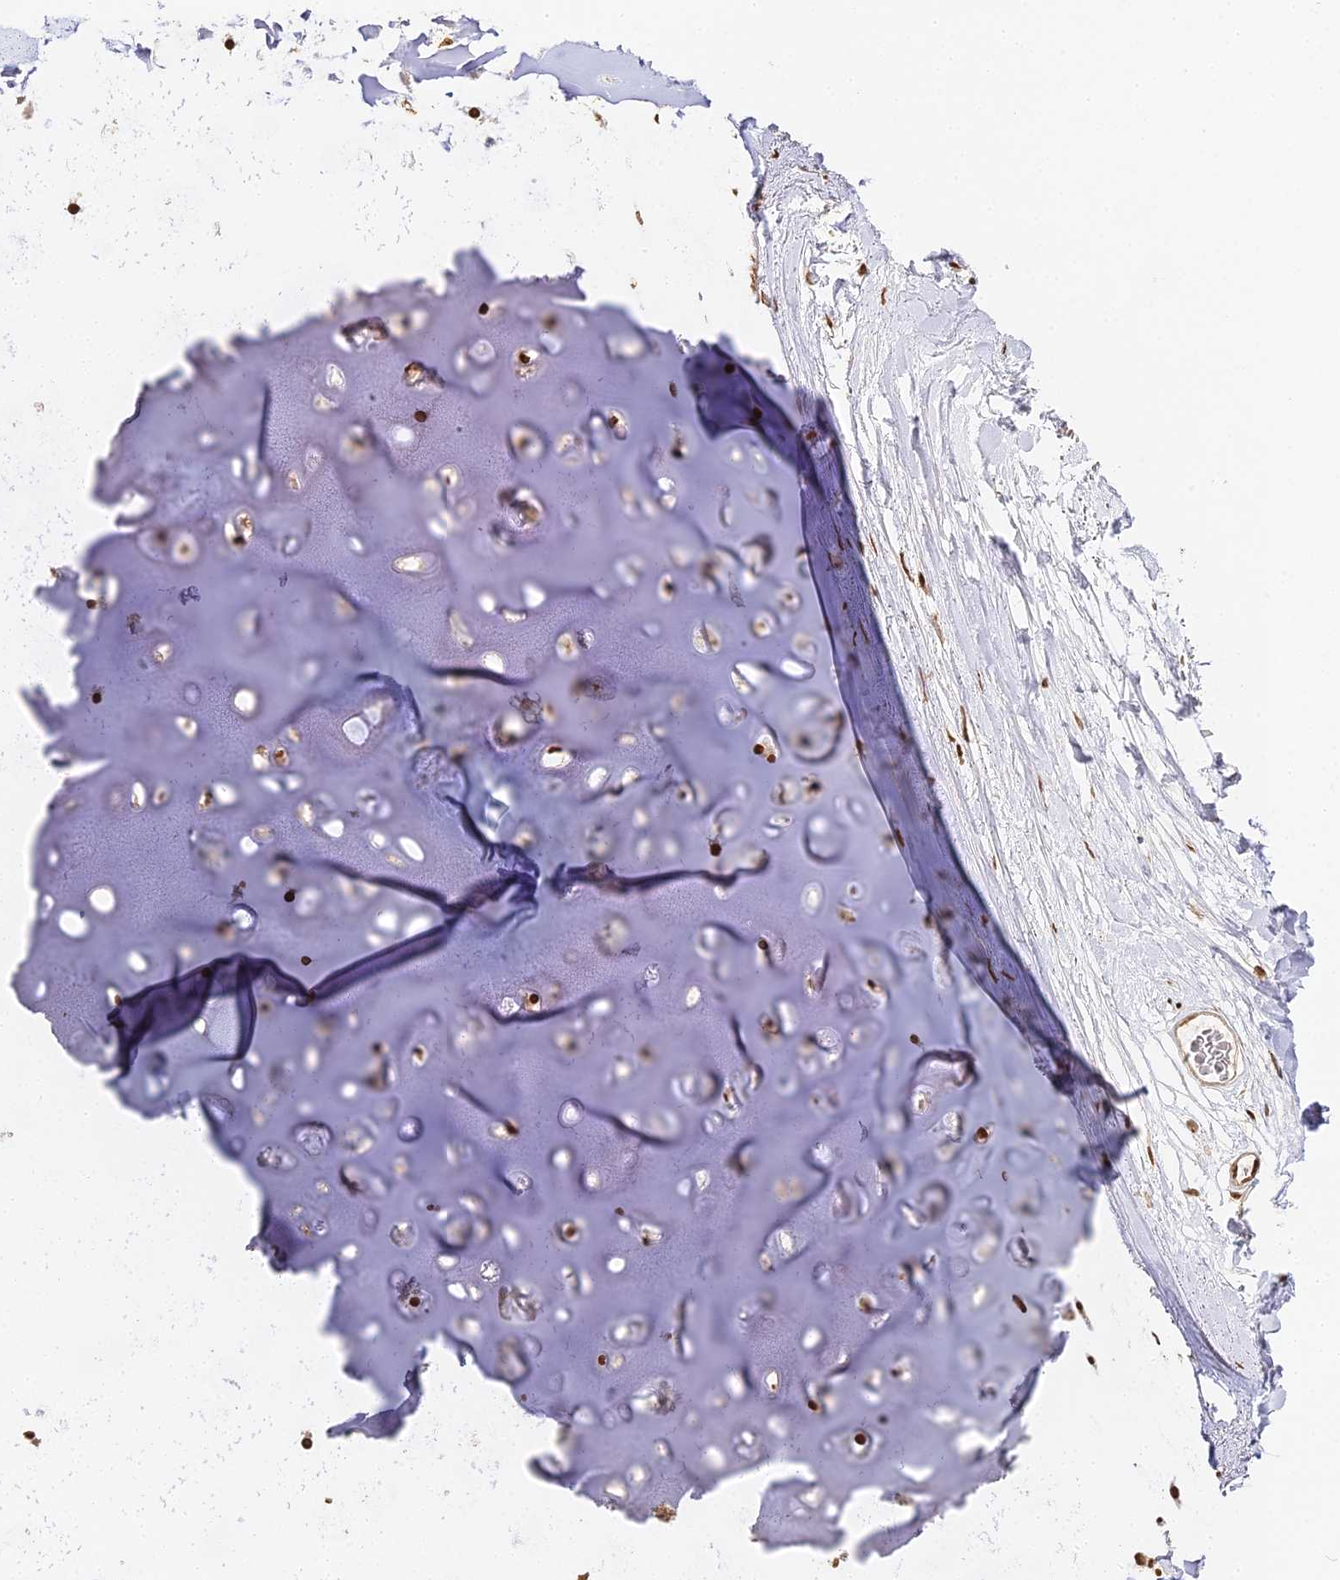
{"staining": {"intensity": "moderate", "quantity": ">75%", "location": "nuclear"}, "tissue": "adipose tissue", "cell_type": "Adipocytes", "image_type": "normal", "snomed": [{"axis": "morphology", "description": "Normal tissue, NOS"}, {"axis": "topography", "description": "Lymph node"}, {"axis": "topography", "description": "Bronchus"}], "caption": "Immunohistochemistry of normal adipose tissue shows medium levels of moderate nuclear positivity in approximately >75% of adipocytes. Immunohistochemistry stains the protein of interest in brown and the nuclei are stained blue.", "gene": "HNRNPA1", "patient": {"sex": "male", "age": 63}}